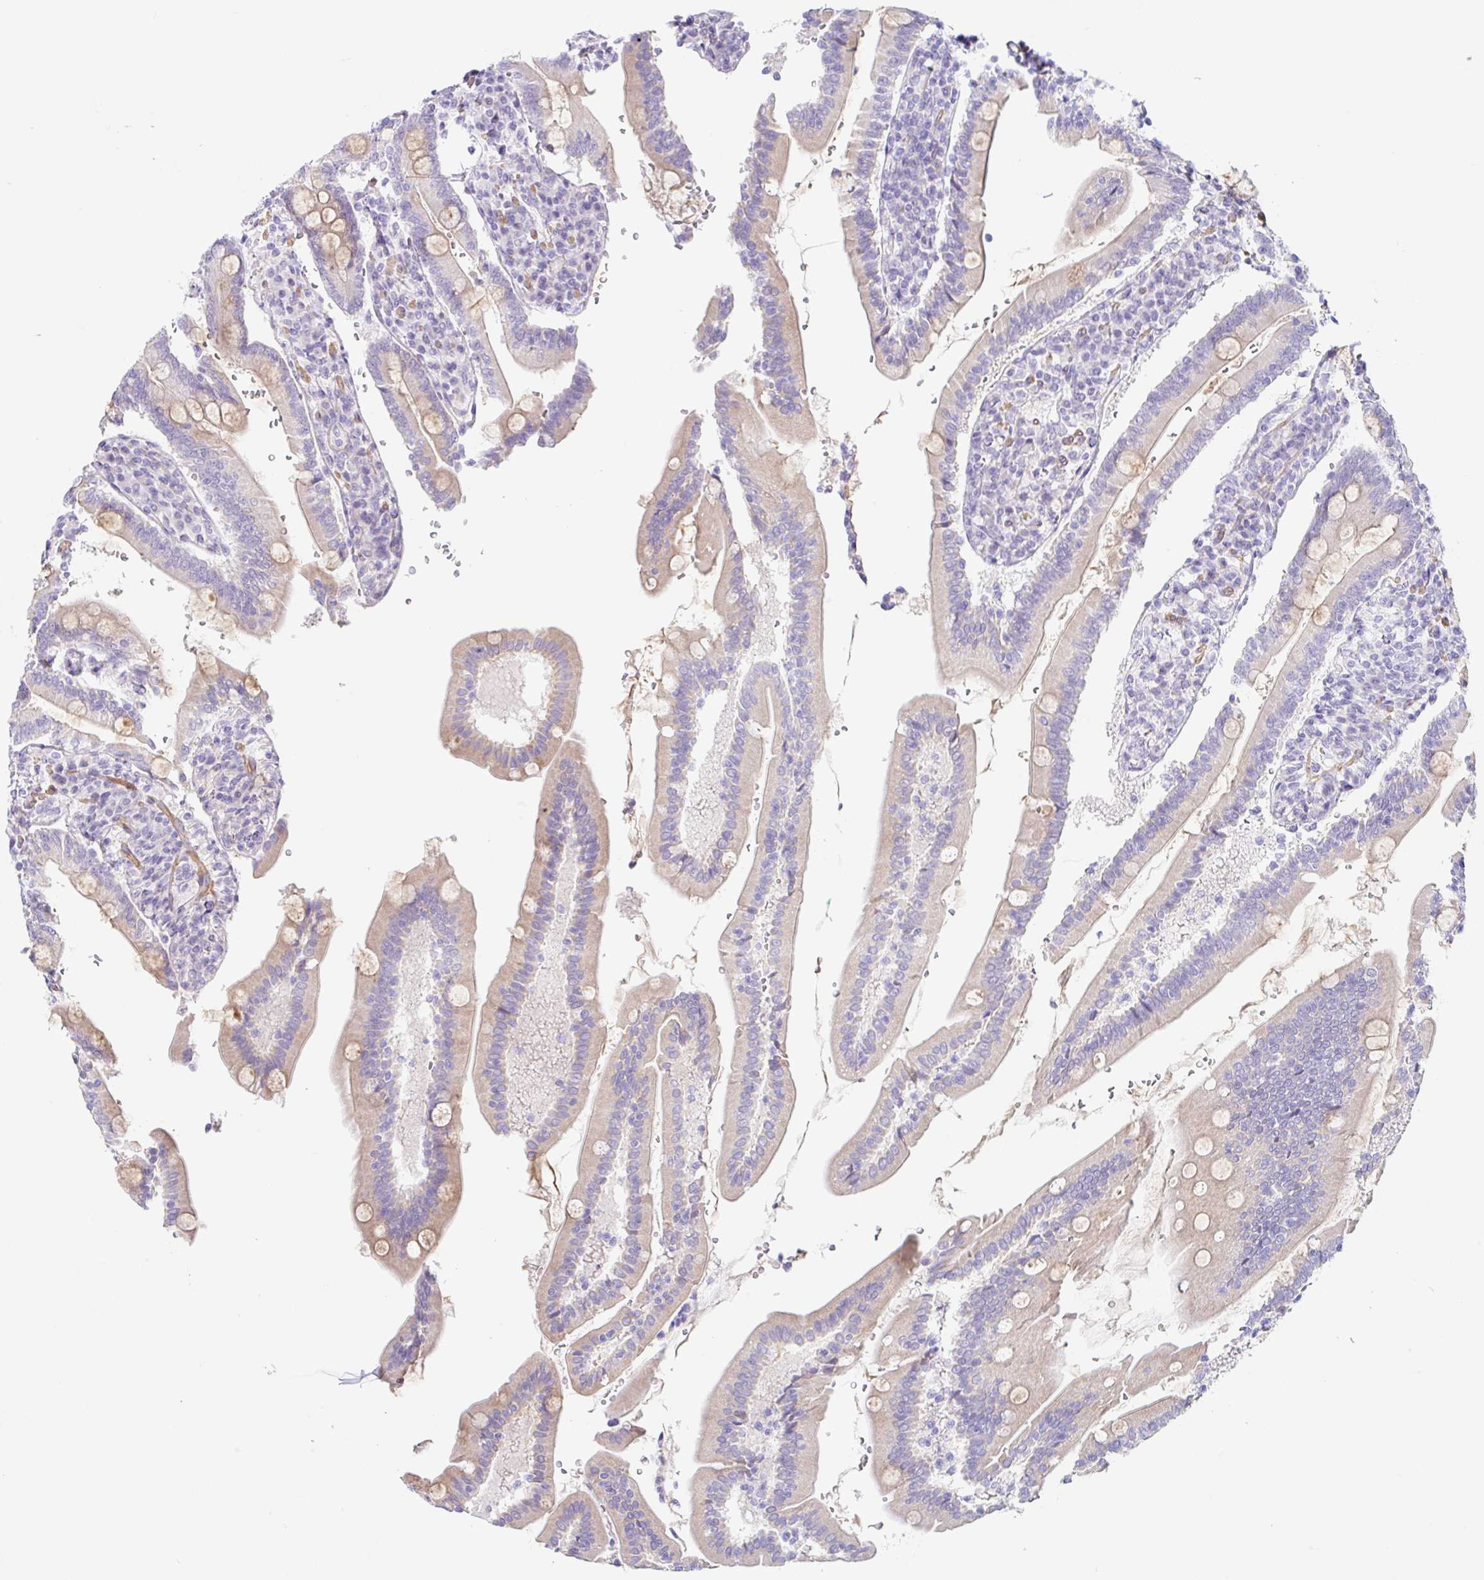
{"staining": {"intensity": "moderate", "quantity": "25%-75%", "location": "cytoplasmic/membranous"}, "tissue": "duodenum", "cell_type": "Glandular cells", "image_type": "normal", "snomed": [{"axis": "morphology", "description": "Normal tissue, NOS"}, {"axis": "topography", "description": "Duodenum"}], "caption": "Duodenum stained with DAB IHC reveals medium levels of moderate cytoplasmic/membranous expression in about 25%-75% of glandular cells.", "gene": "DCAF17", "patient": {"sex": "female", "age": 67}}